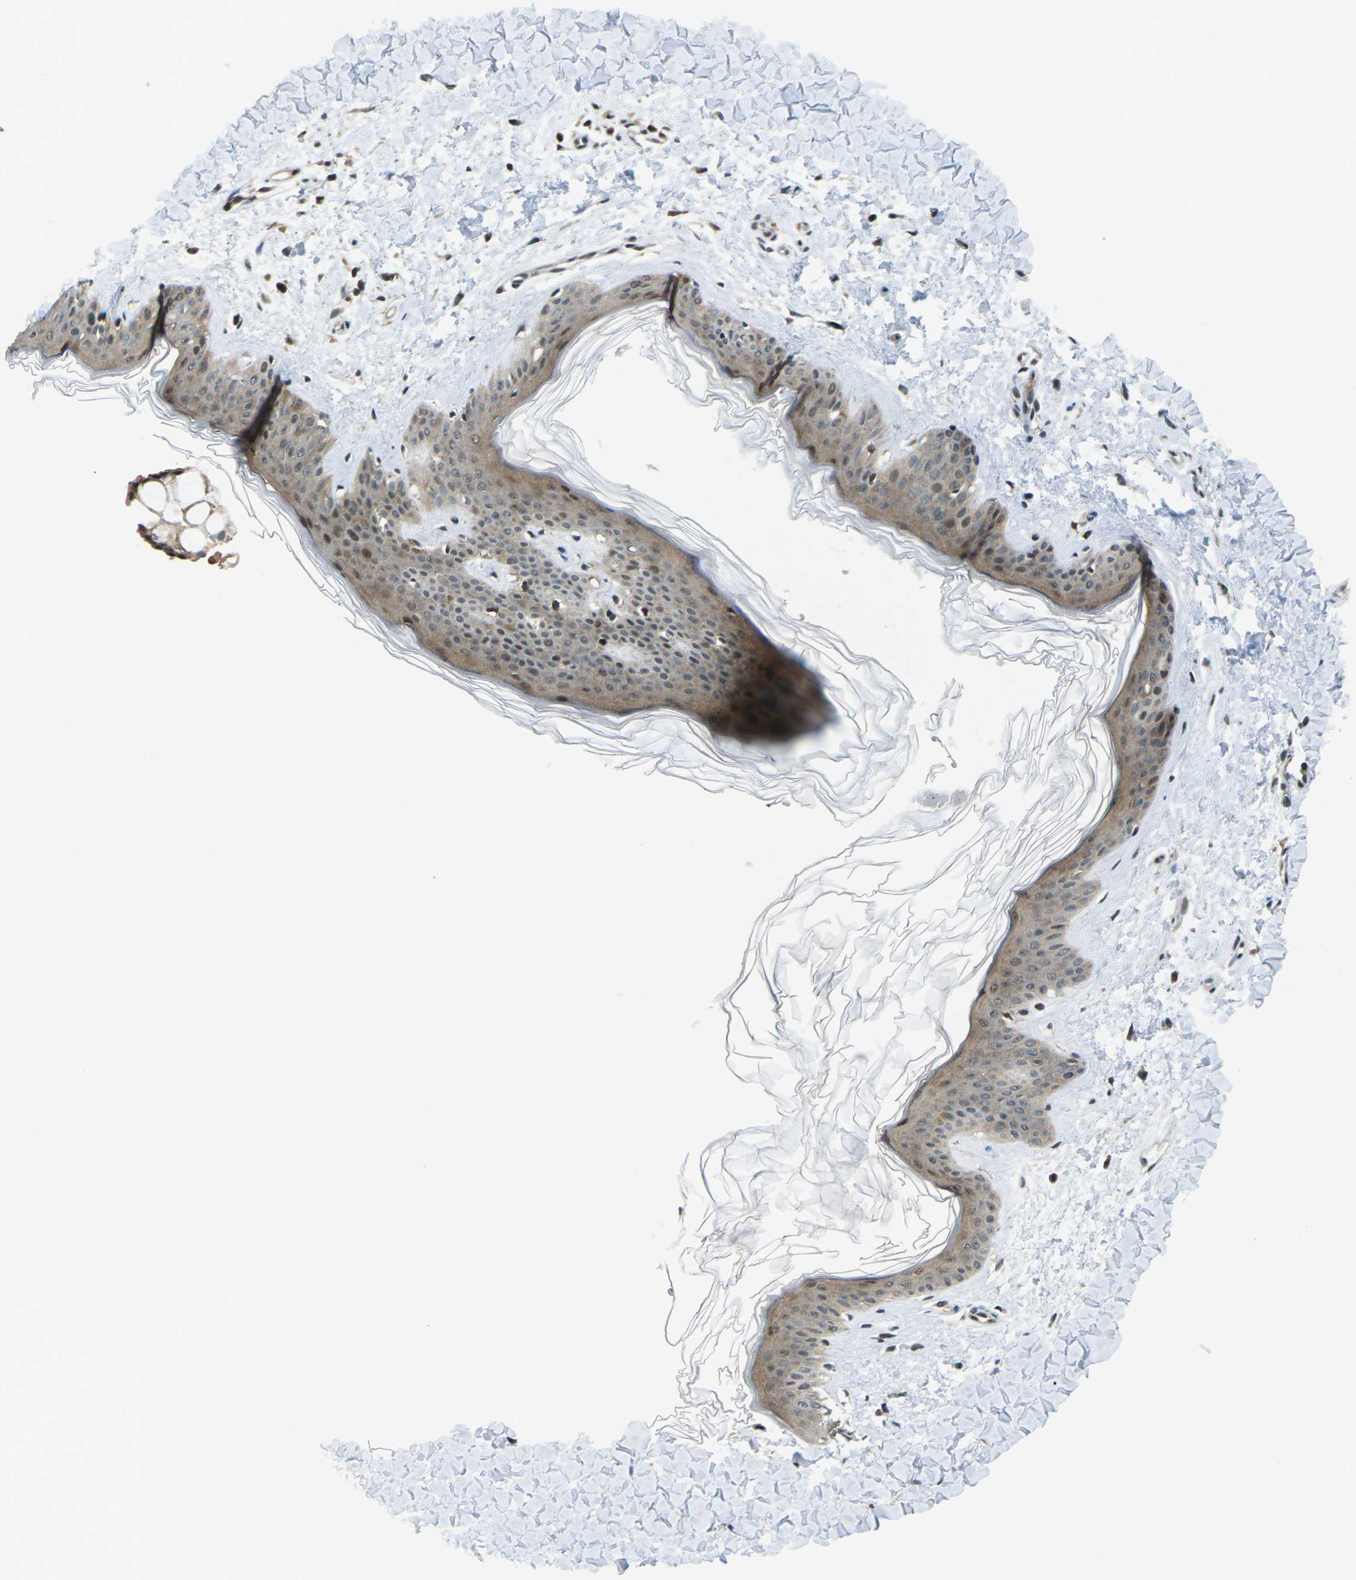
{"staining": {"intensity": "moderate", "quantity": ">75%", "location": "cytoplasmic/membranous"}, "tissue": "skin", "cell_type": "Fibroblasts", "image_type": "normal", "snomed": [{"axis": "morphology", "description": "Normal tissue, NOS"}, {"axis": "topography", "description": "Skin"}], "caption": "Immunohistochemistry image of unremarkable skin: skin stained using immunohistochemistry reveals medium levels of moderate protein expression localized specifically in the cytoplasmic/membranous of fibroblasts, appearing as a cytoplasmic/membranous brown color.", "gene": "UBE2S", "patient": {"sex": "female", "age": 41}}